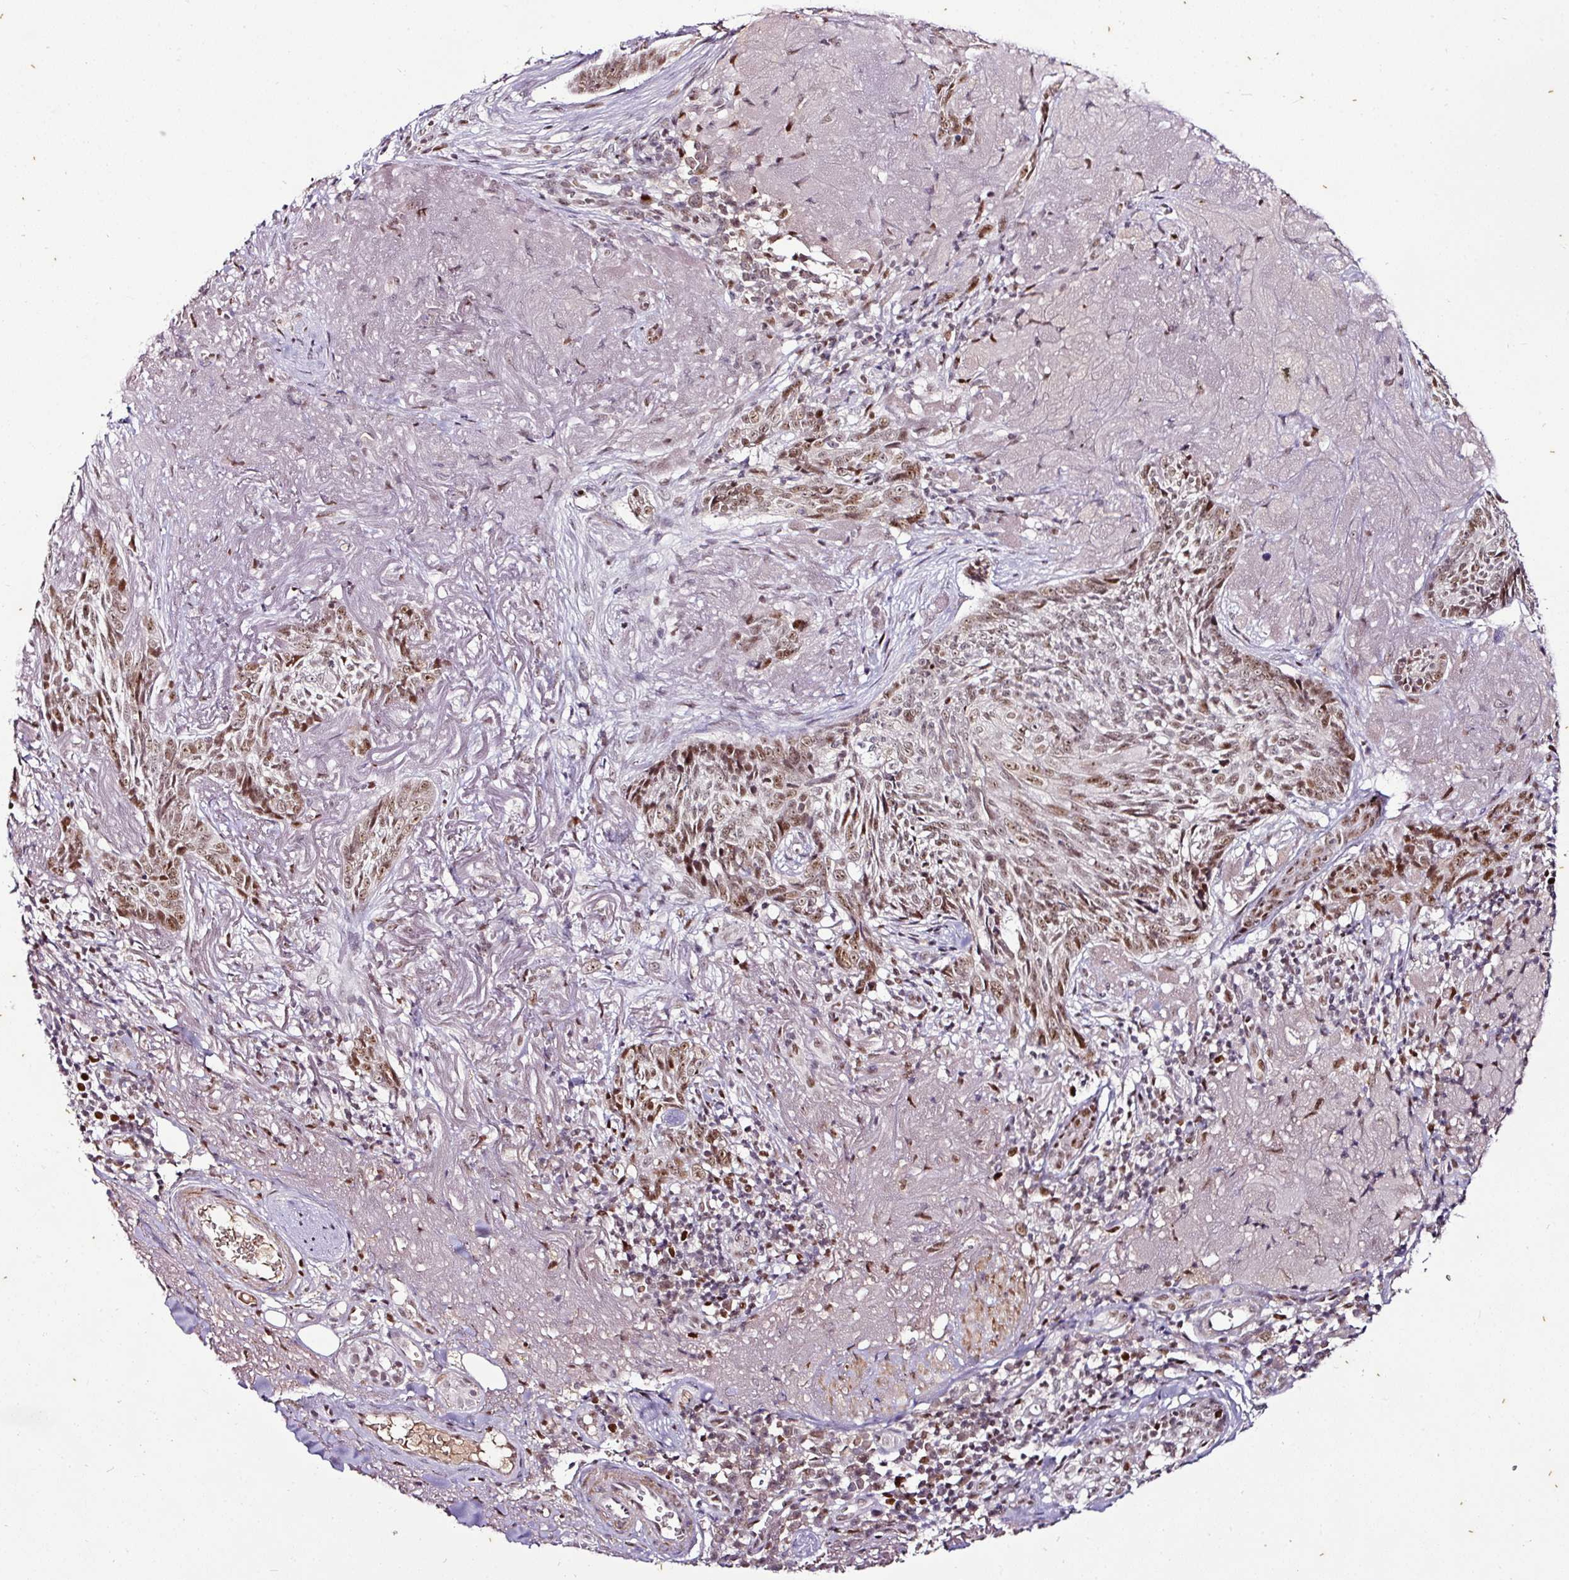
{"staining": {"intensity": "moderate", "quantity": ">75%", "location": "nuclear"}, "tissue": "skin cancer", "cell_type": "Tumor cells", "image_type": "cancer", "snomed": [{"axis": "morphology", "description": "Basal cell carcinoma"}, {"axis": "topography", "description": "Skin"}, {"axis": "topography", "description": "Skin of face"}], "caption": "Moderate nuclear staining is seen in about >75% of tumor cells in skin cancer.", "gene": "KLF16", "patient": {"sex": "female", "age": 95}}